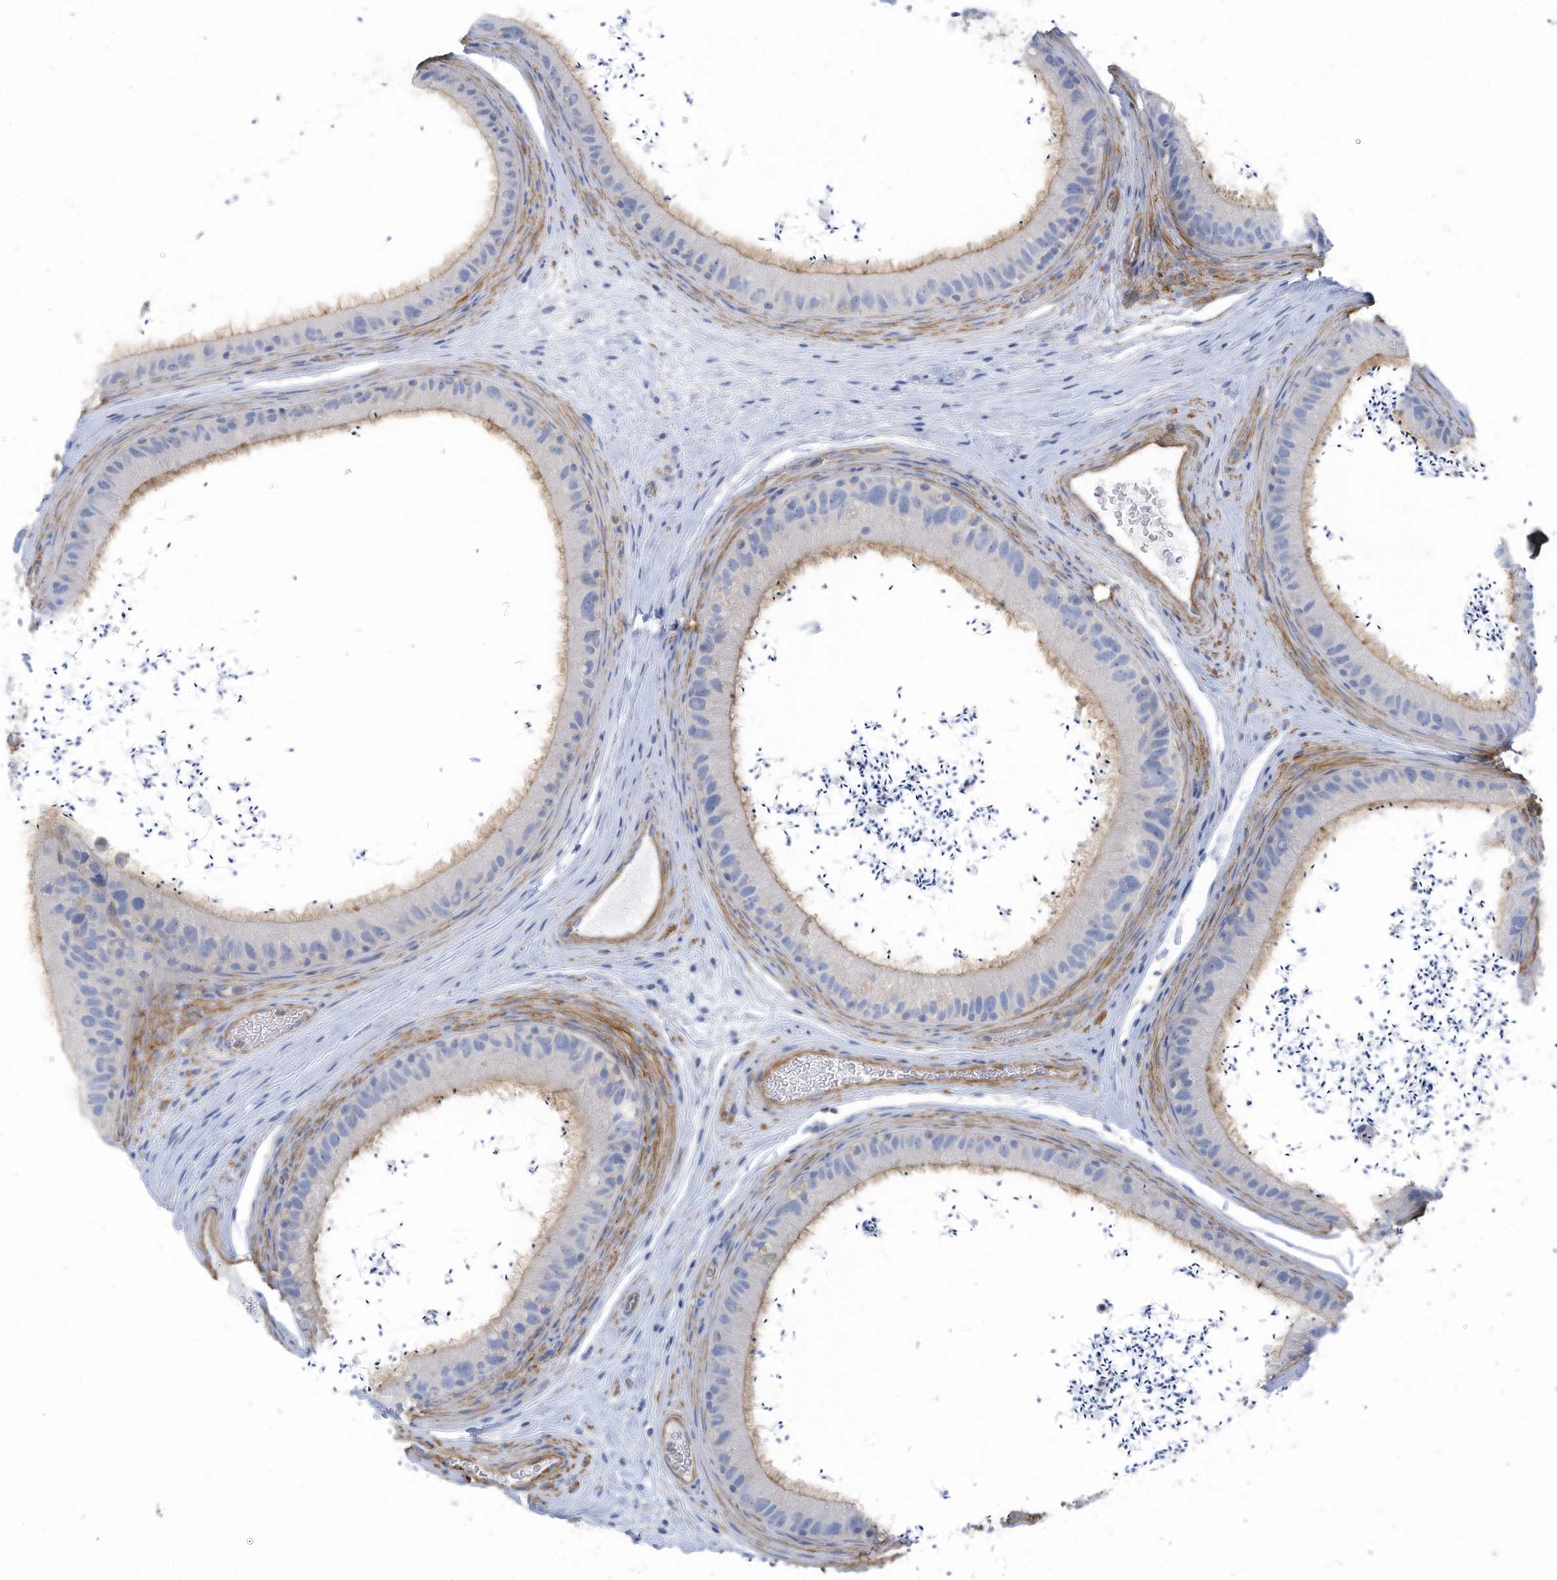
{"staining": {"intensity": "moderate", "quantity": ">75%", "location": "cytoplasmic/membranous"}, "tissue": "epididymis", "cell_type": "Glandular cells", "image_type": "normal", "snomed": [{"axis": "morphology", "description": "Normal tissue, NOS"}, {"axis": "topography", "description": "Epididymis, spermatic cord, NOS"}], "caption": "Epididymis stained with a brown dye demonstrates moderate cytoplasmic/membranous positive expression in approximately >75% of glandular cells.", "gene": "ZNF846", "patient": {"sex": "male", "age": 50}}